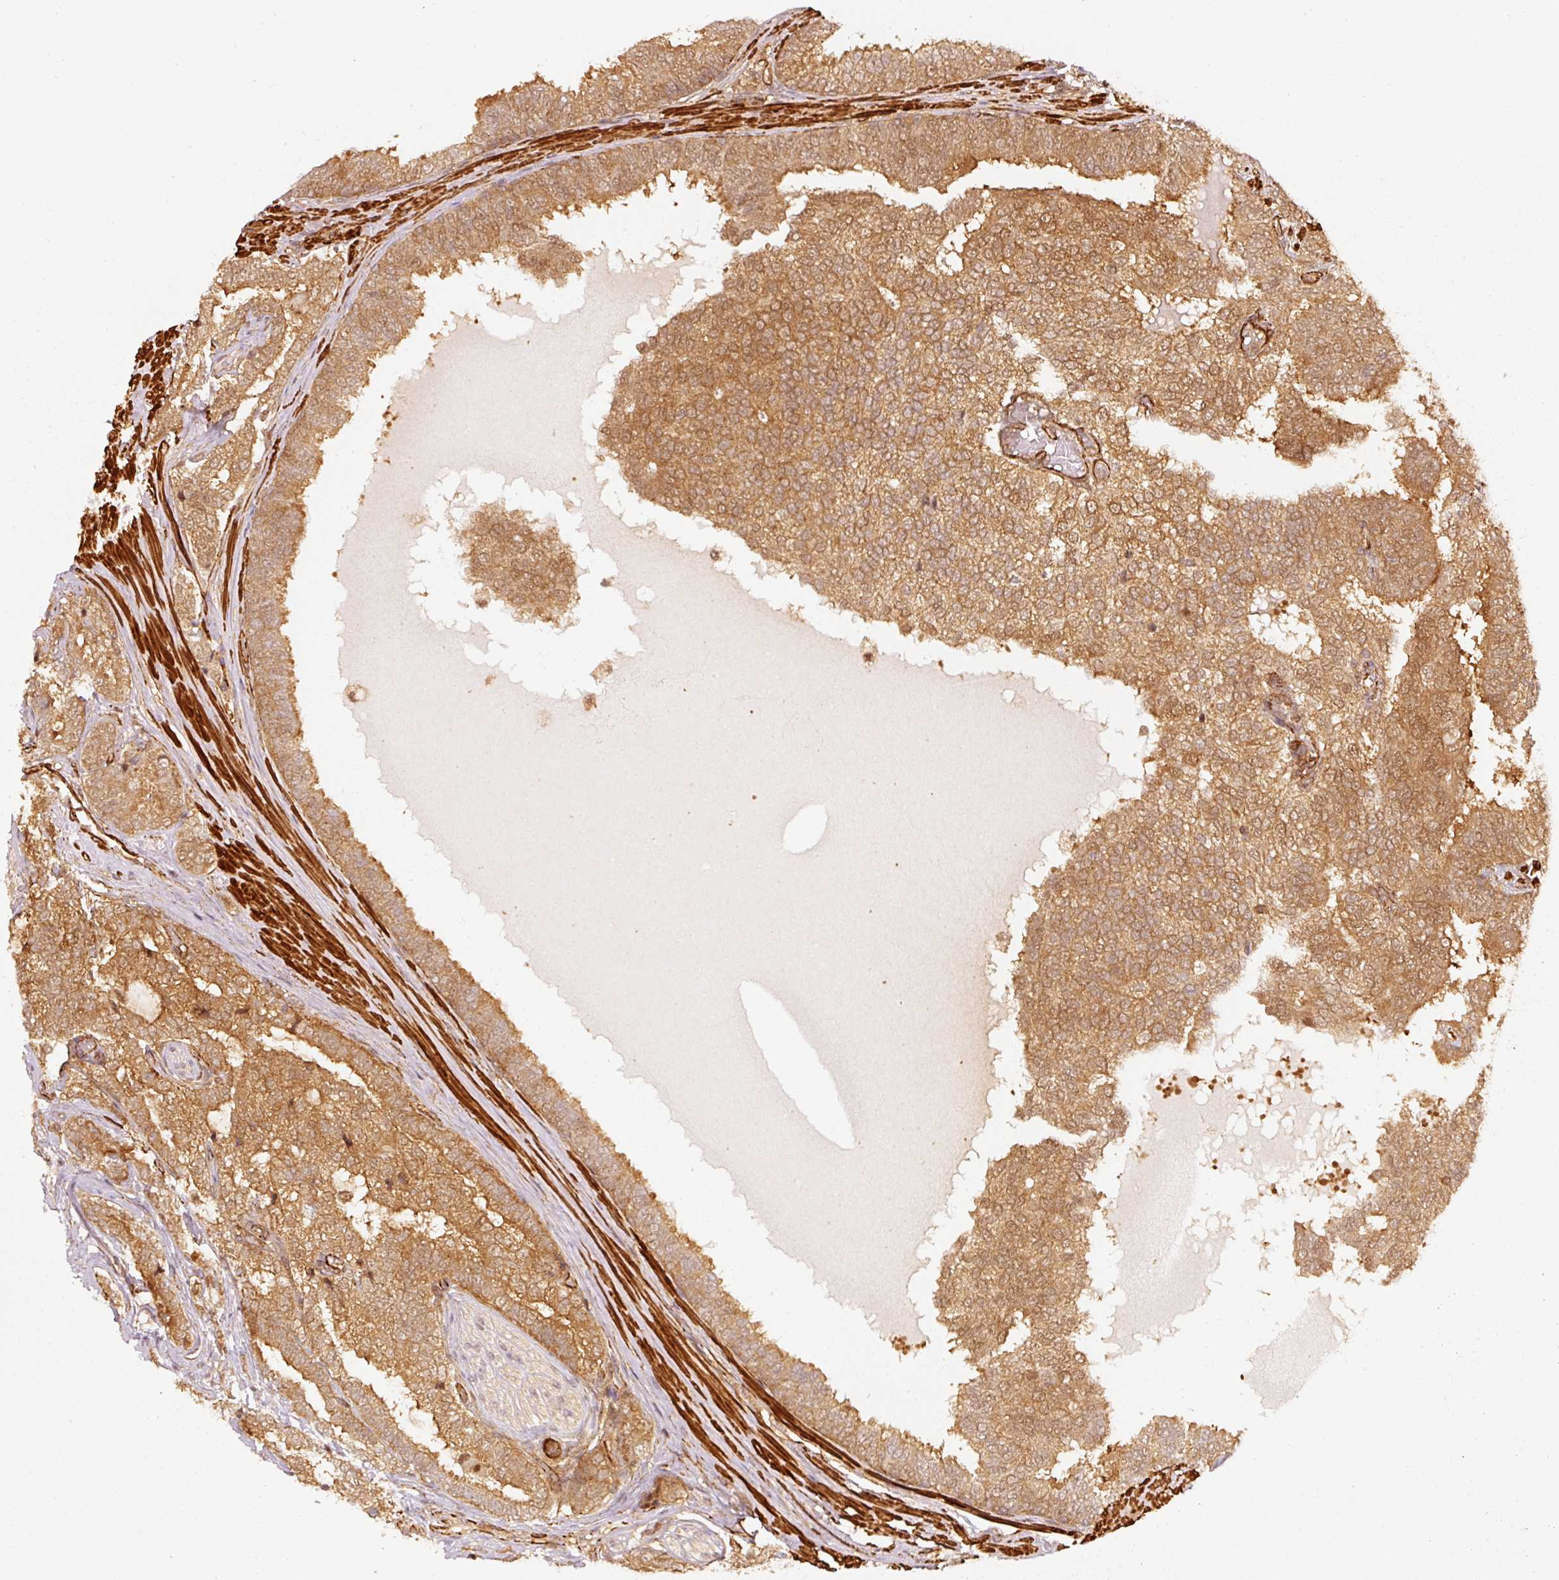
{"staining": {"intensity": "moderate", "quantity": ">75%", "location": "cytoplasmic/membranous,nuclear"}, "tissue": "prostate cancer", "cell_type": "Tumor cells", "image_type": "cancer", "snomed": [{"axis": "morphology", "description": "Adenocarcinoma, High grade"}, {"axis": "topography", "description": "Prostate"}], "caption": "High-magnification brightfield microscopy of prostate cancer stained with DAB (brown) and counterstained with hematoxylin (blue). tumor cells exhibit moderate cytoplasmic/membranous and nuclear positivity is identified in about>75% of cells.", "gene": "PSMD1", "patient": {"sex": "male", "age": 72}}